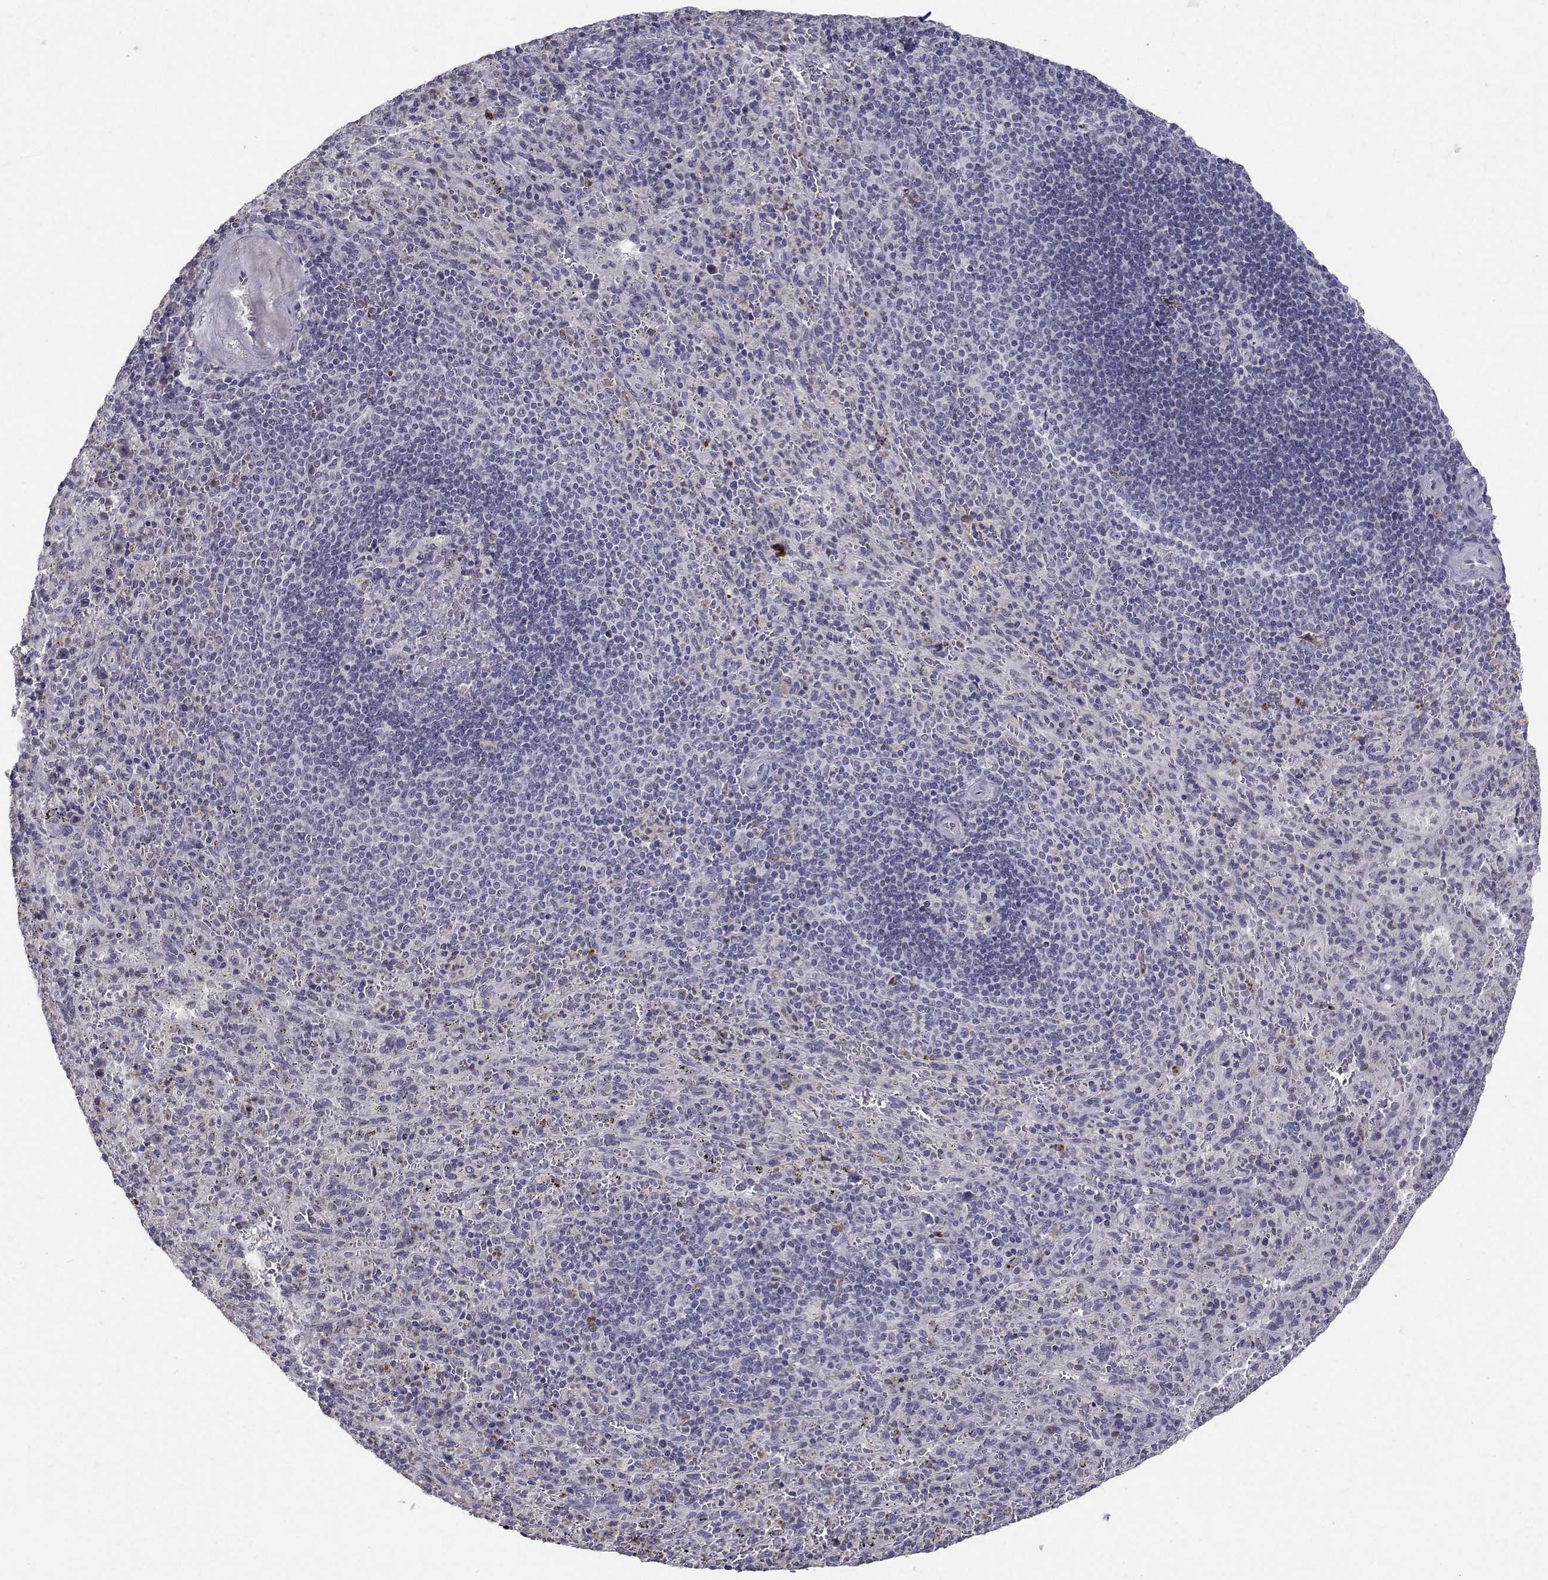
{"staining": {"intensity": "negative", "quantity": "none", "location": "none"}, "tissue": "spleen", "cell_type": "Cells in red pulp", "image_type": "normal", "snomed": [{"axis": "morphology", "description": "Normal tissue, NOS"}, {"axis": "topography", "description": "Spleen"}], "caption": "Immunohistochemistry histopathology image of normal human spleen stained for a protein (brown), which exhibits no positivity in cells in red pulp.", "gene": "RBPJL", "patient": {"sex": "male", "age": 57}}